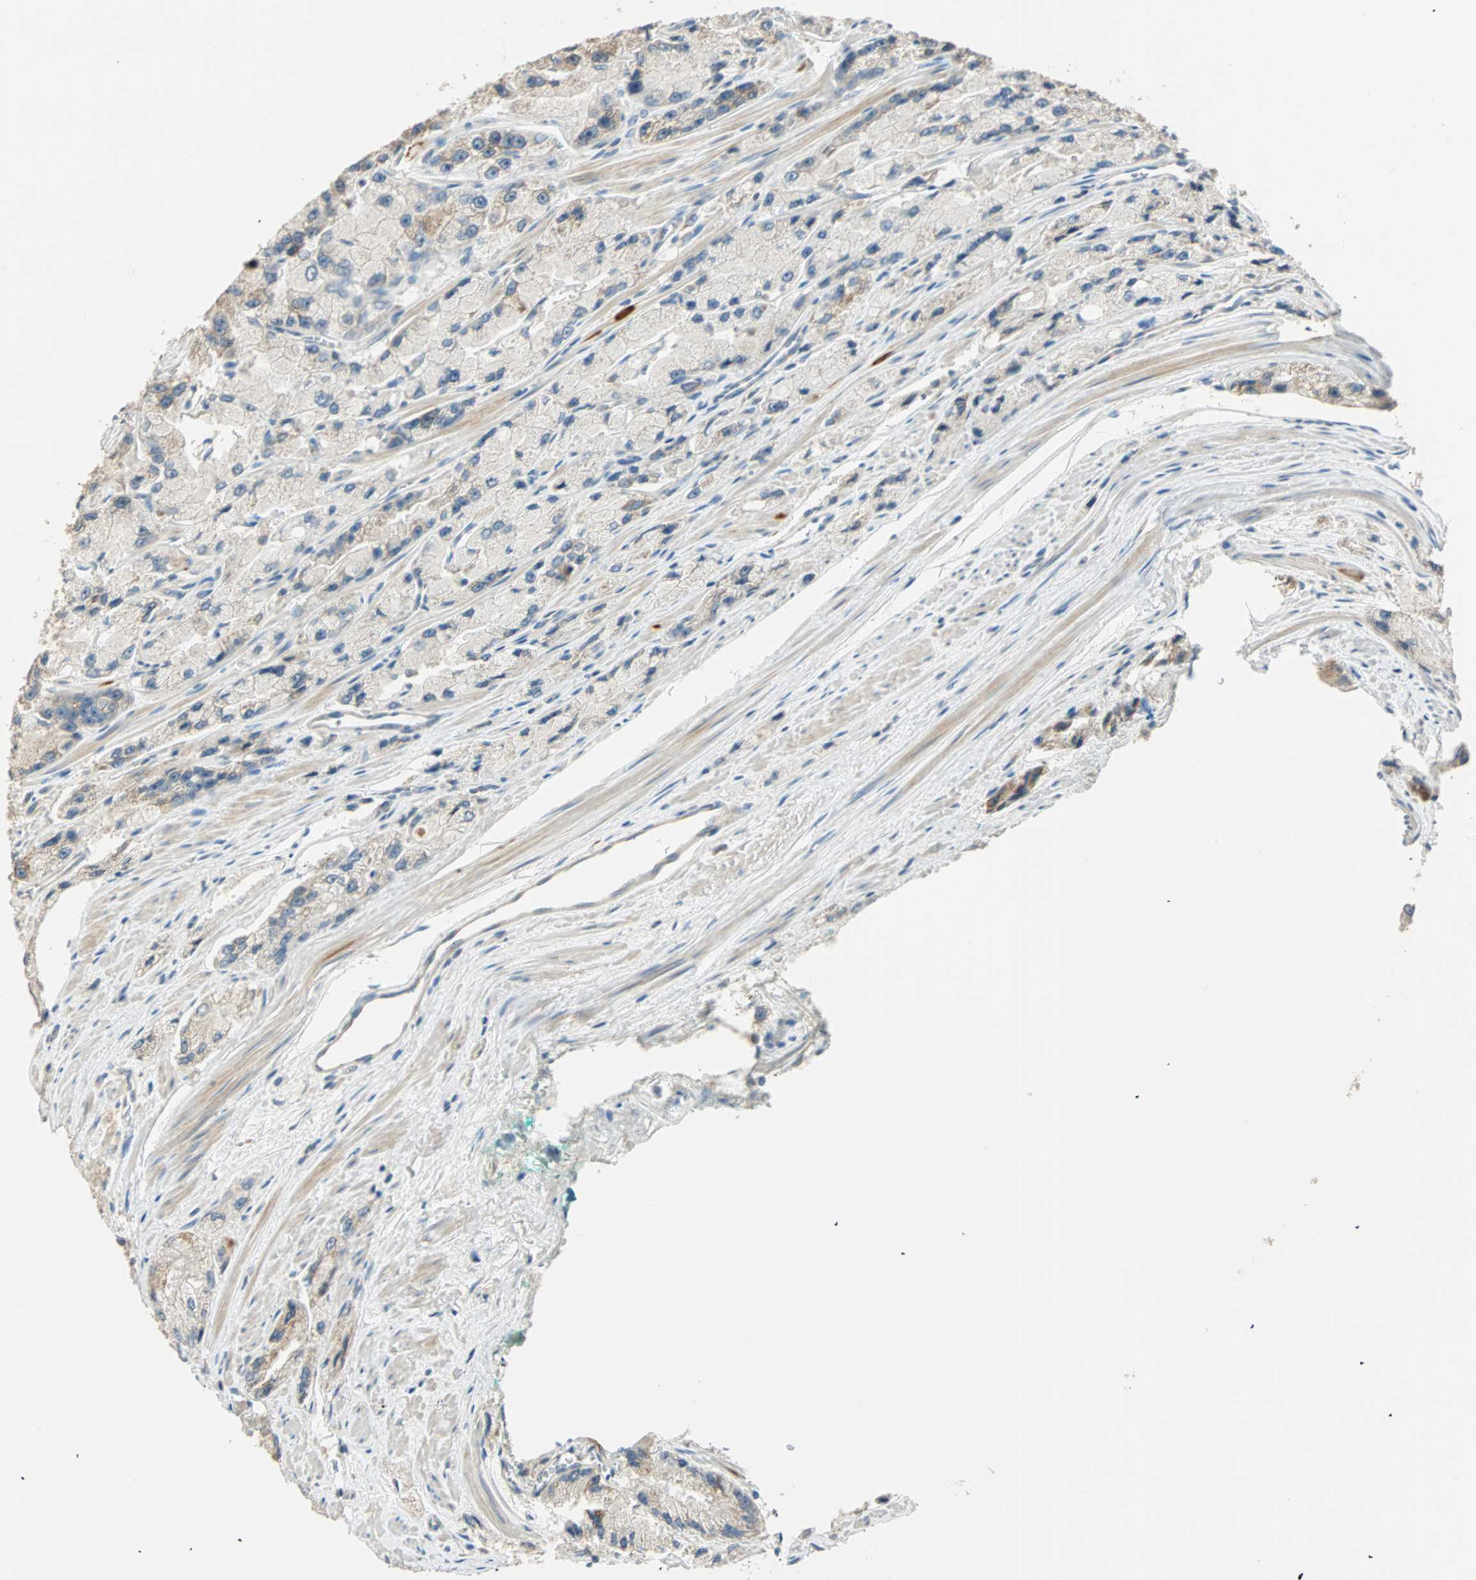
{"staining": {"intensity": "weak", "quantity": "<25%", "location": "cytoplasmic/membranous"}, "tissue": "prostate cancer", "cell_type": "Tumor cells", "image_type": "cancer", "snomed": [{"axis": "morphology", "description": "Adenocarcinoma, High grade"}, {"axis": "topography", "description": "Prostate"}], "caption": "Immunohistochemistry image of neoplastic tissue: prostate cancer stained with DAB (3,3'-diaminobenzidine) displays no significant protein staining in tumor cells. (DAB immunohistochemistry visualized using brightfield microscopy, high magnification).", "gene": "RAD18", "patient": {"sex": "male", "age": 58}}